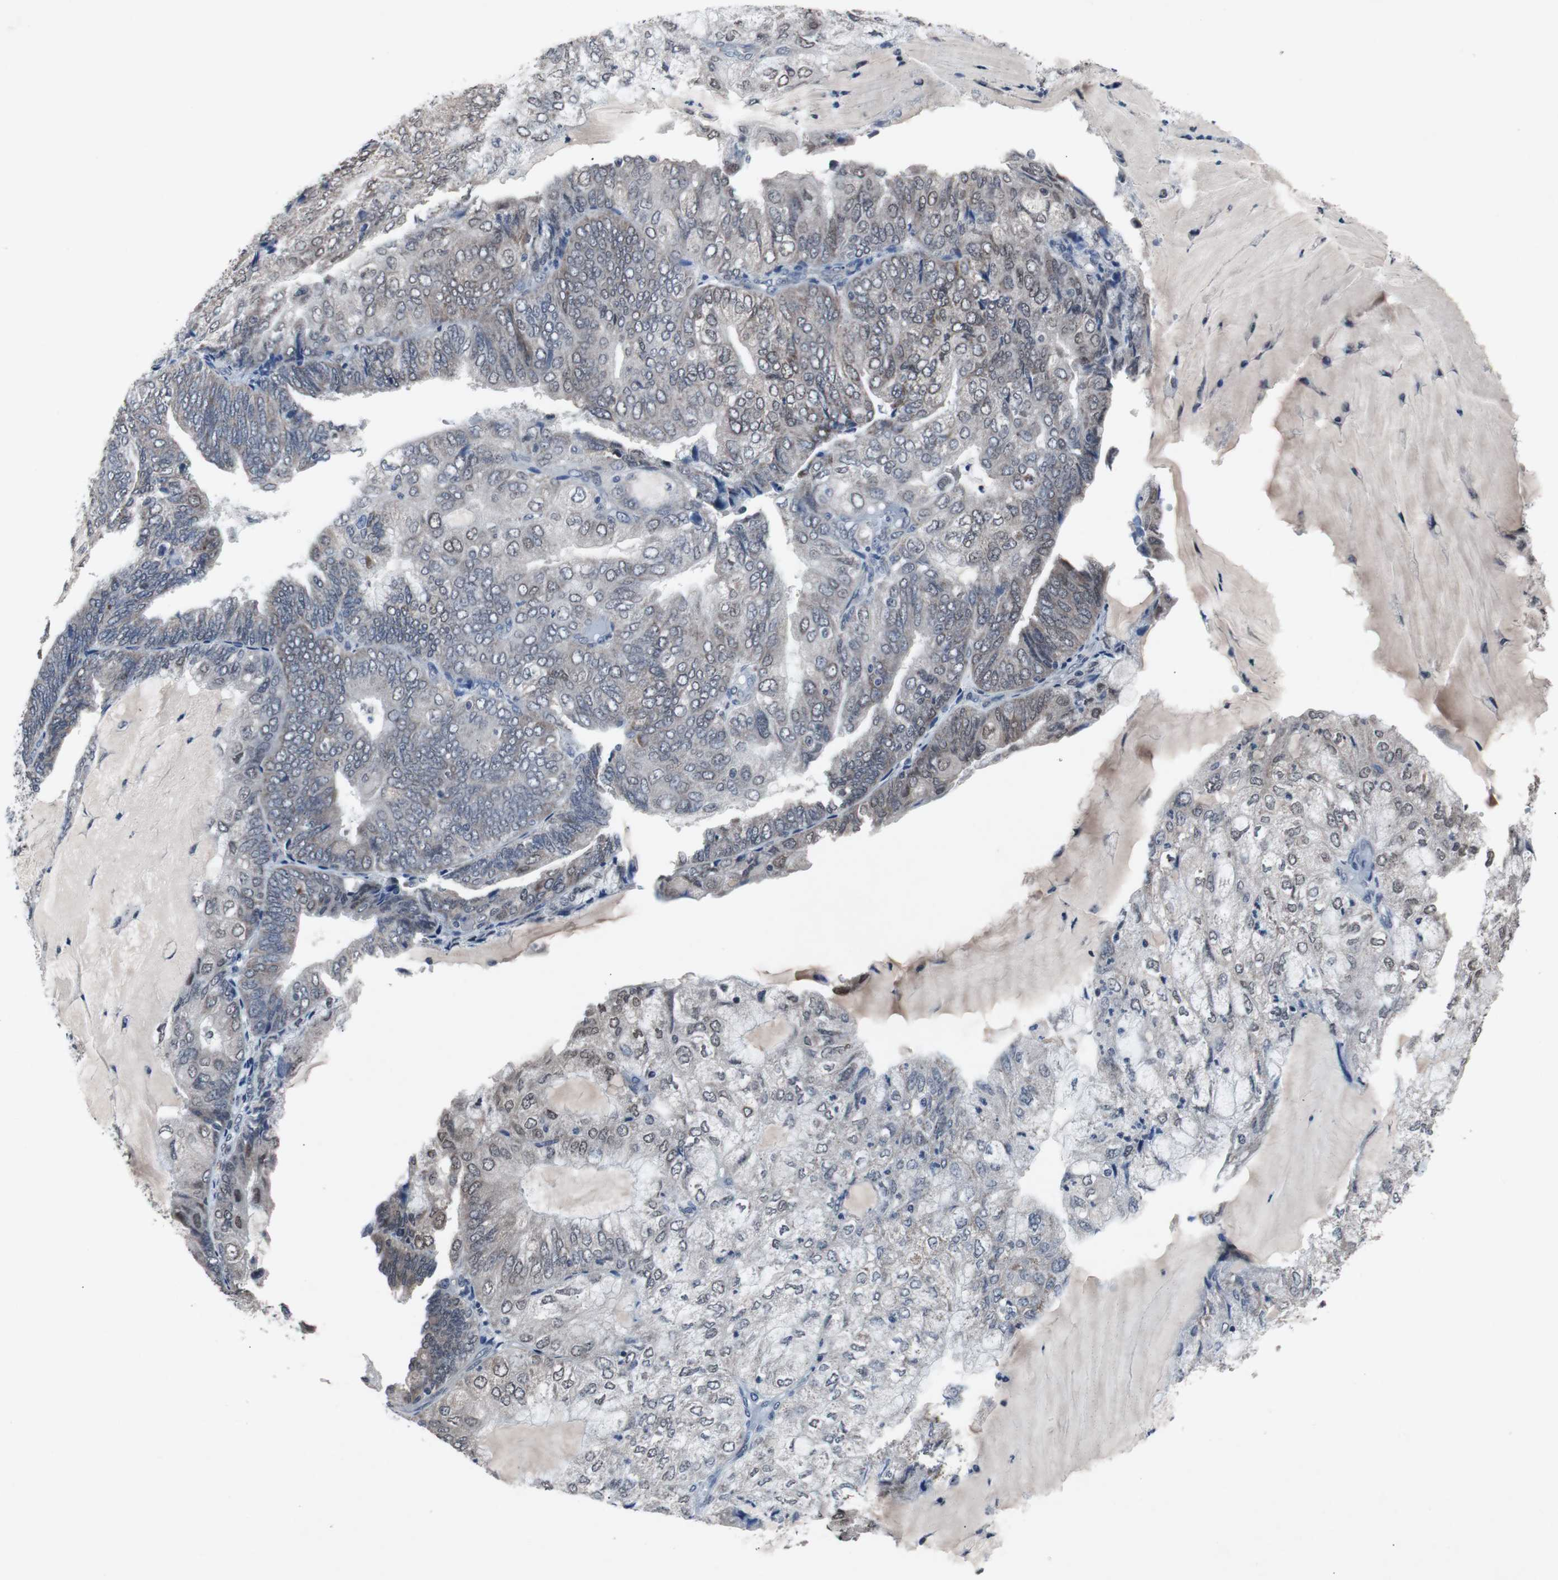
{"staining": {"intensity": "negative", "quantity": "none", "location": "none"}, "tissue": "endometrial cancer", "cell_type": "Tumor cells", "image_type": "cancer", "snomed": [{"axis": "morphology", "description": "Adenocarcinoma, NOS"}, {"axis": "topography", "description": "Endometrium"}], "caption": "Immunohistochemistry (IHC) of endometrial adenocarcinoma exhibits no positivity in tumor cells. (Brightfield microscopy of DAB immunohistochemistry at high magnification).", "gene": "RBM47", "patient": {"sex": "female", "age": 81}}